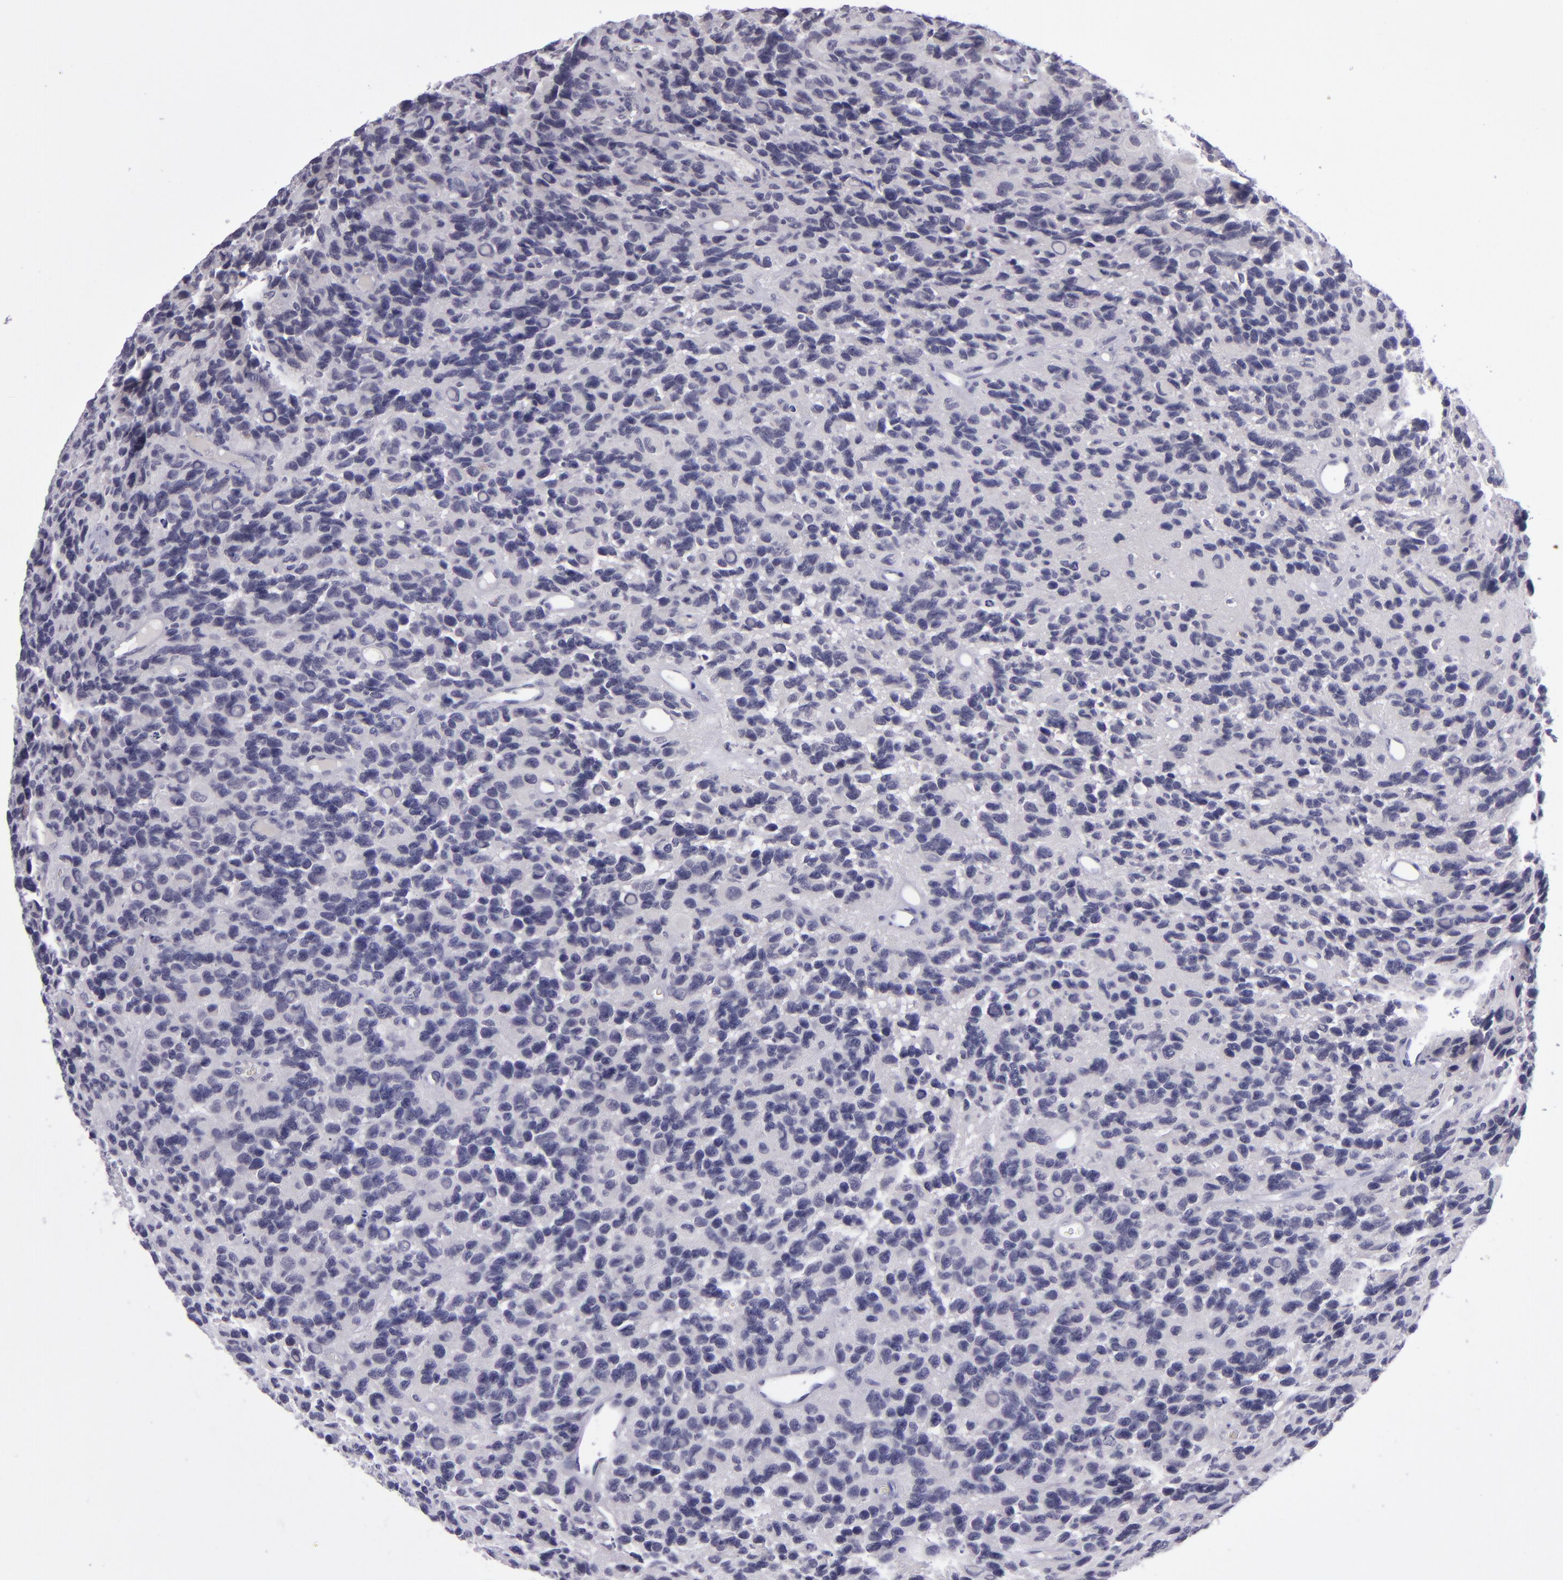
{"staining": {"intensity": "negative", "quantity": "none", "location": "none"}, "tissue": "glioma", "cell_type": "Tumor cells", "image_type": "cancer", "snomed": [{"axis": "morphology", "description": "Glioma, malignant, High grade"}, {"axis": "topography", "description": "Brain"}], "caption": "This photomicrograph is of malignant glioma (high-grade) stained with IHC to label a protein in brown with the nuclei are counter-stained blue. There is no positivity in tumor cells.", "gene": "POU2F2", "patient": {"sex": "male", "age": 77}}